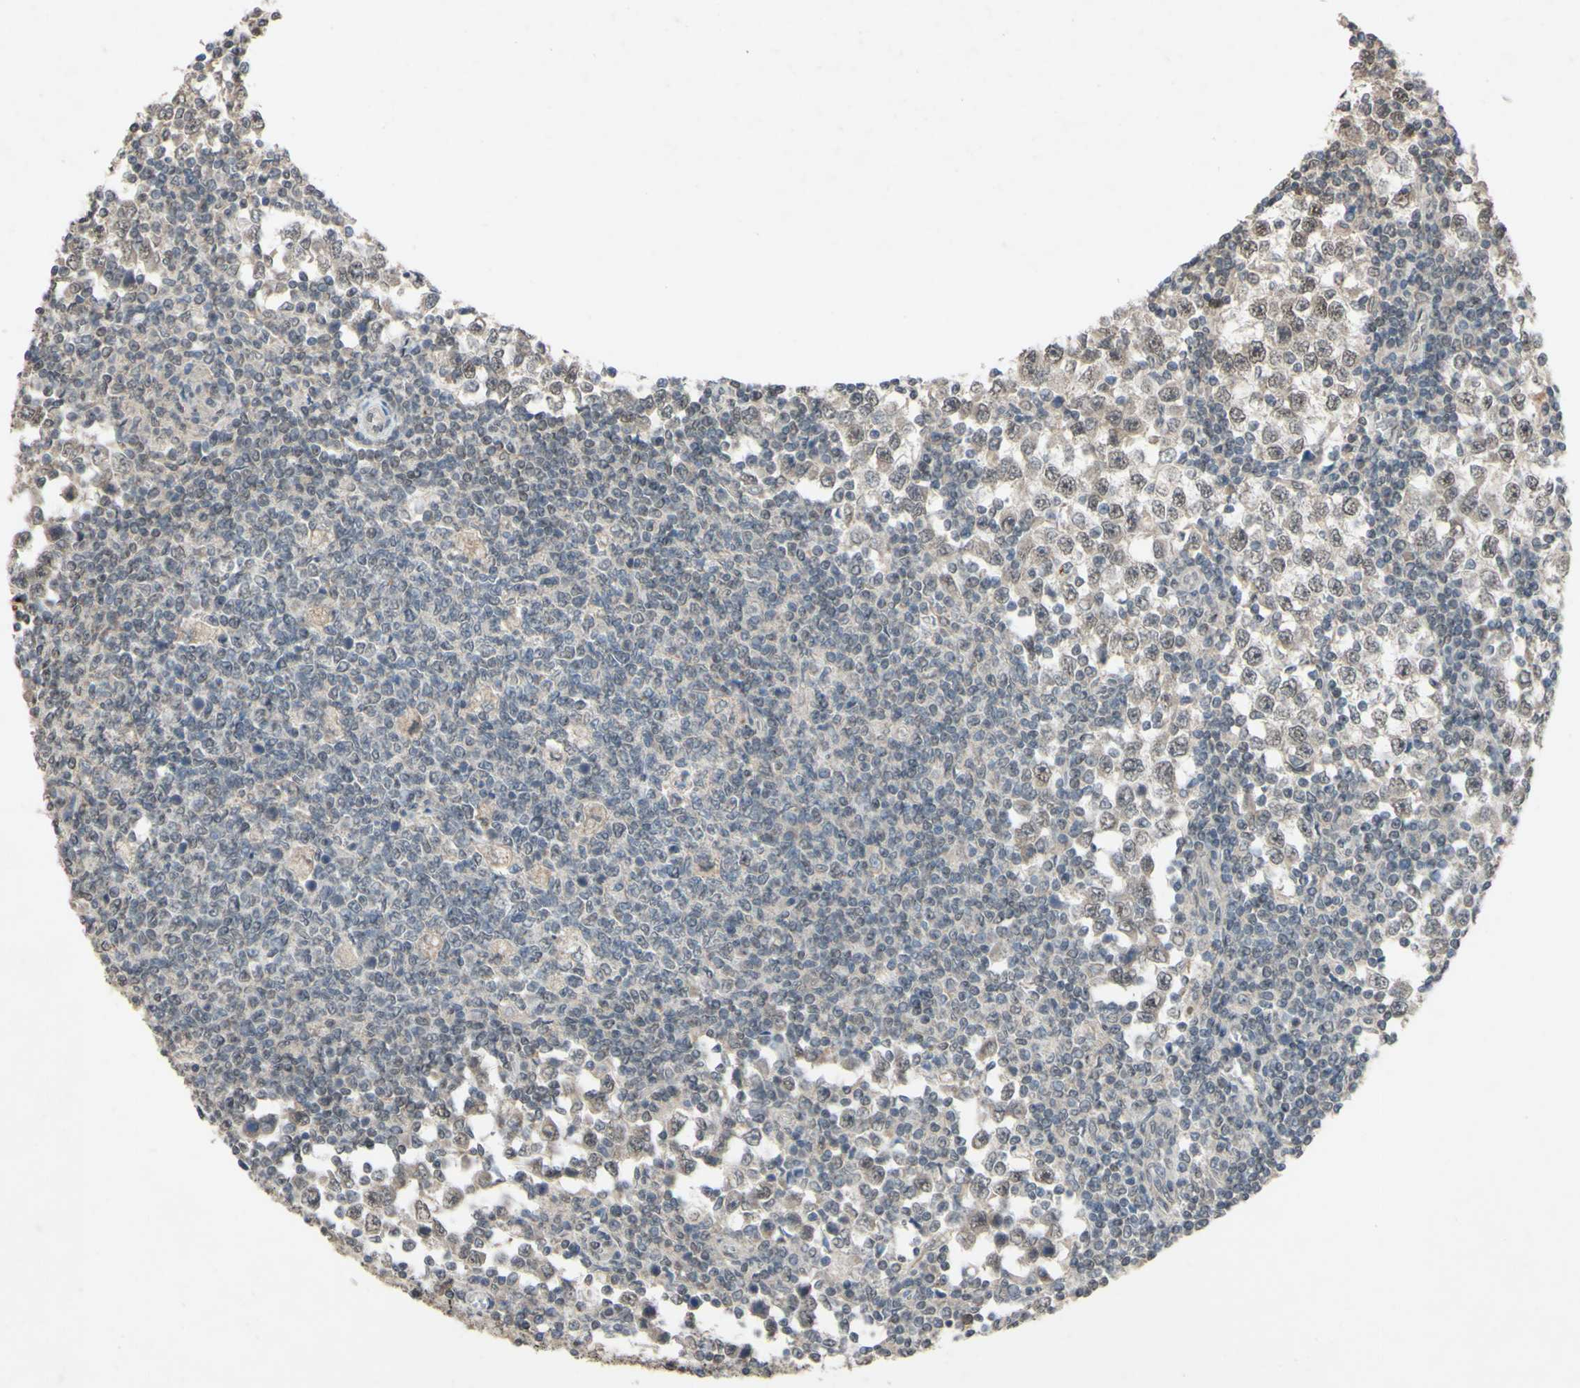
{"staining": {"intensity": "weak", "quantity": ">75%", "location": "cytoplasmic/membranous"}, "tissue": "testis cancer", "cell_type": "Tumor cells", "image_type": "cancer", "snomed": [{"axis": "morphology", "description": "Seminoma, NOS"}, {"axis": "topography", "description": "Testis"}], "caption": "This photomicrograph demonstrates immunohistochemistry (IHC) staining of testis cancer, with low weak cytoplasmic/membranous expression in approximately >75% of tumor cells.", "gene": "CDCP1", "patient": {"sex": "male", "age": 65}}